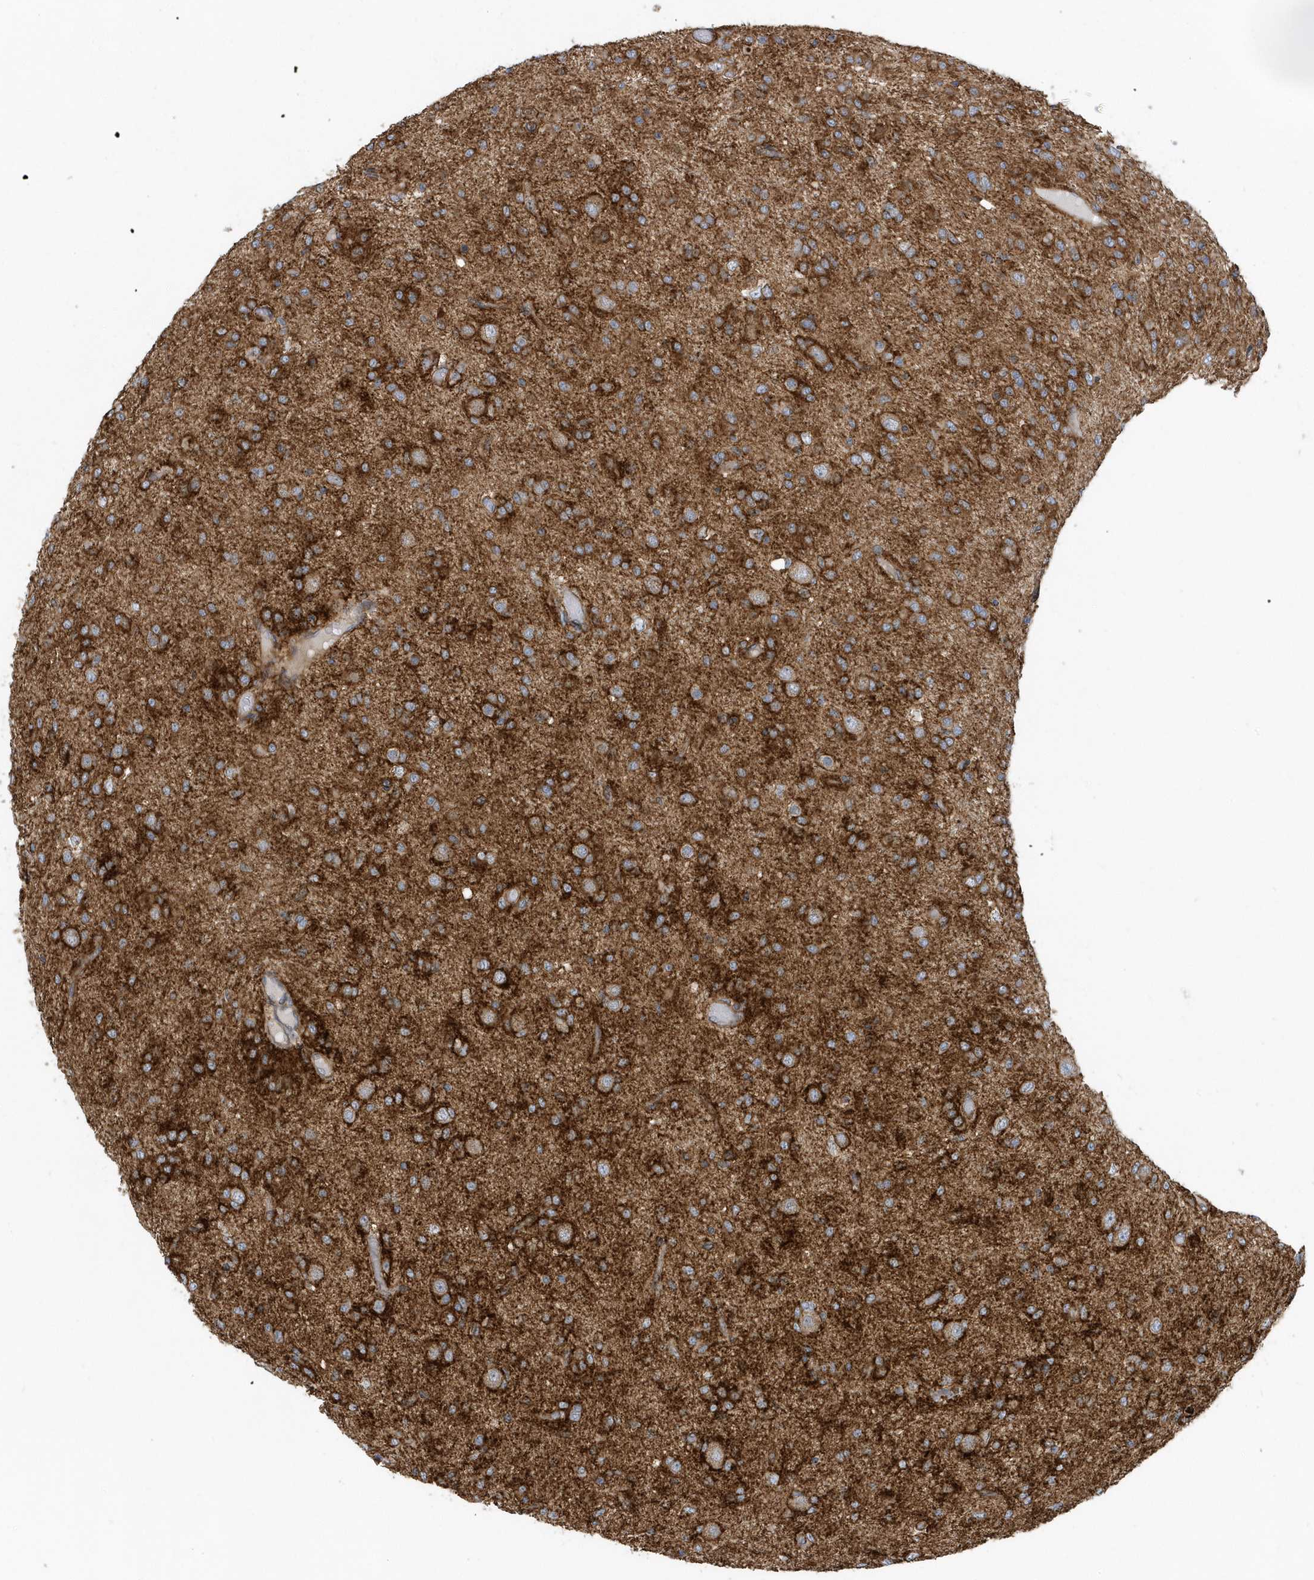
{"staining": {"intensity": "moderate", "quantity": "<25%", "location": "cytoplasmic/membranous"}, "tissue": "glioma", "cell_type": "Tumor cells", "image_type": "cancer", "snomed": [{"axis": "morphology", "description": "Glioma, malignant, High grade"}, {"axis": "topography", "description": "Brain"}], "caption": "High-power microscopy captured an immunohistochemistry histopathology image of glioma, revealing moderate cytoplasmic/membranous expression in about <25% of tumor cells.", "gene": "HRH4", "patient": {"sex": "female", "age": 59}}